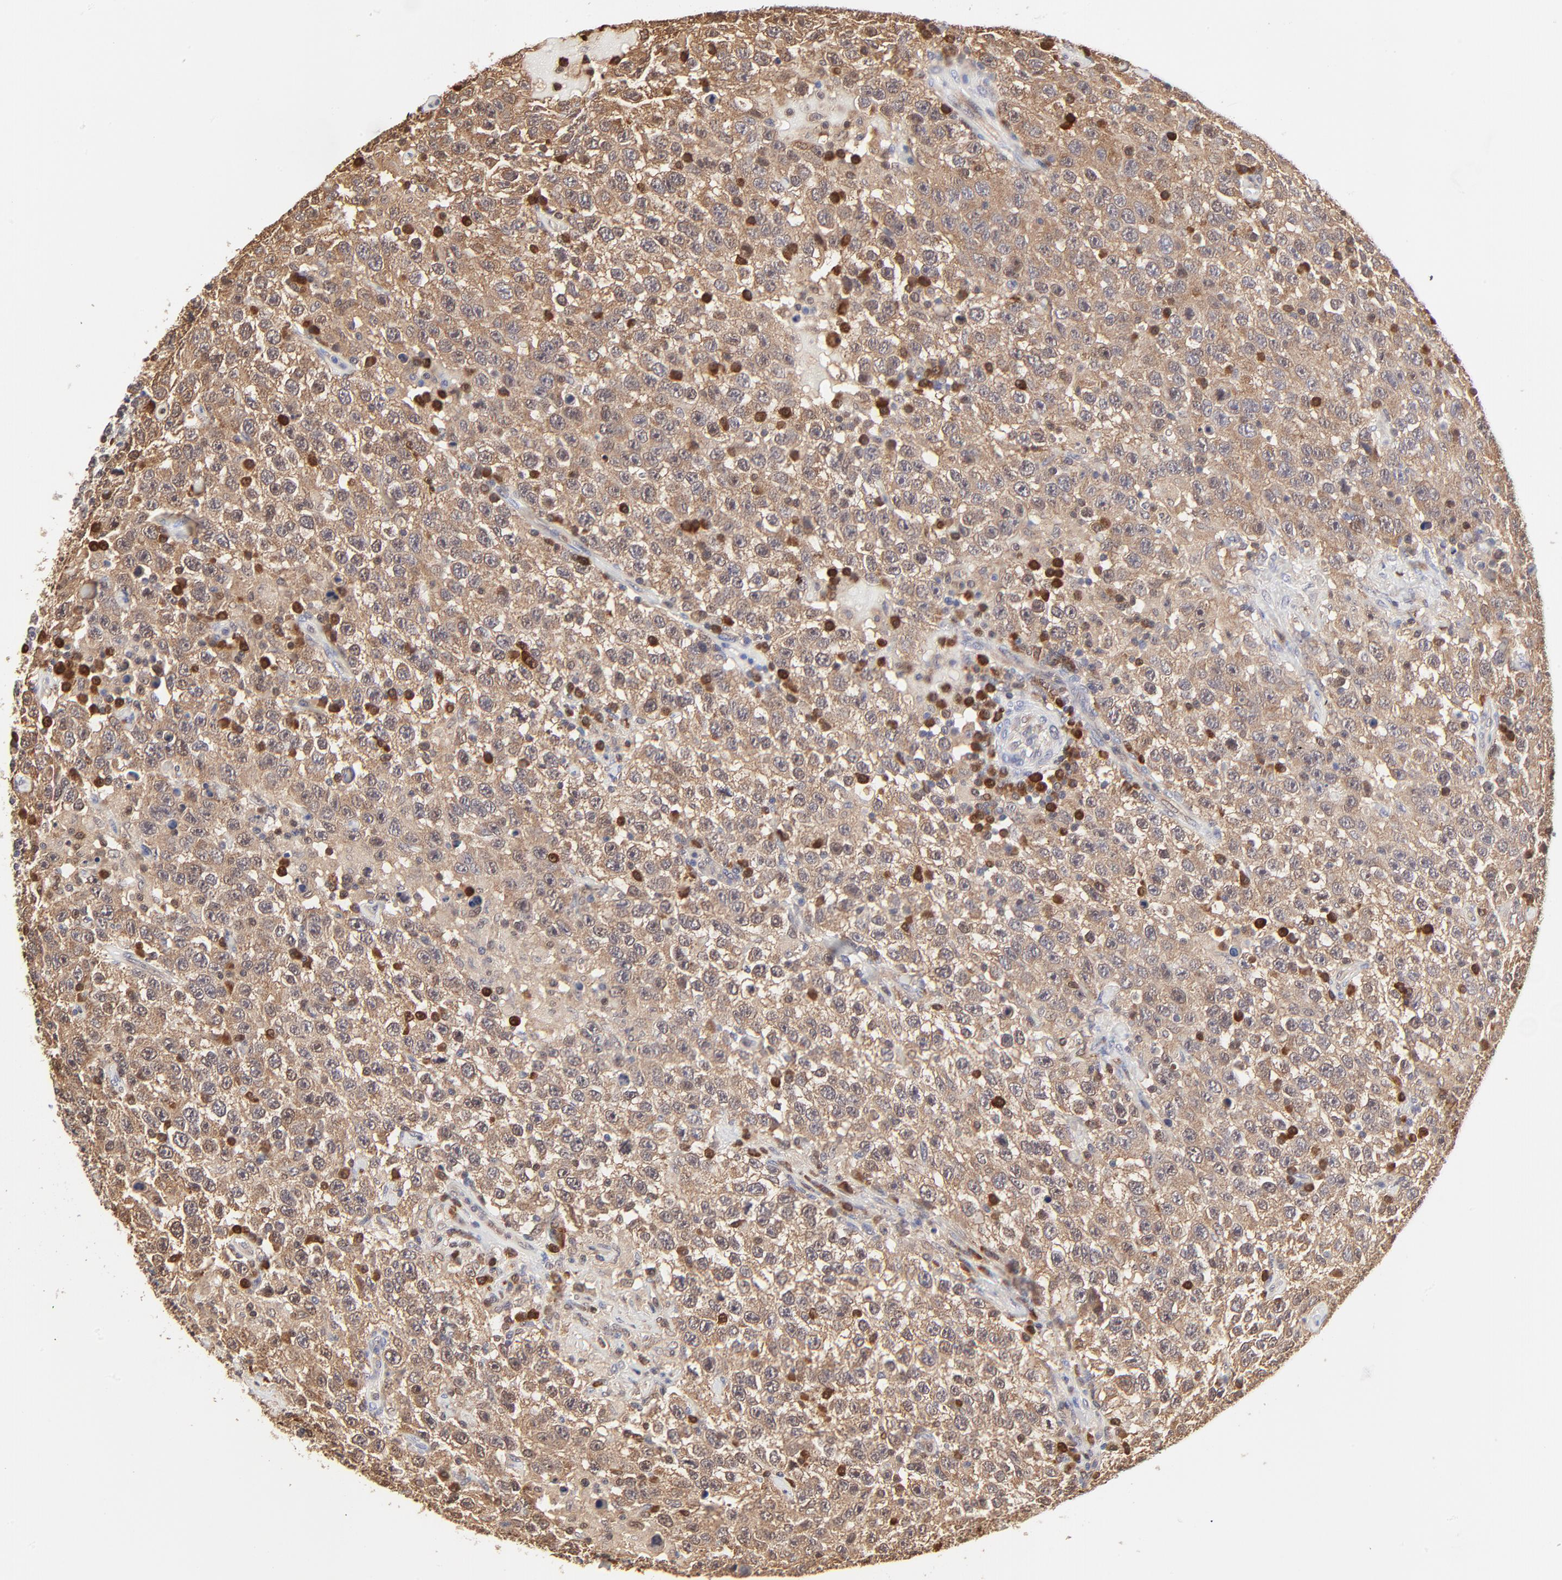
{"staining": {"intensity": "weak", "quantity": ">75%", "location": "cytoplasmic/membranous"}, "tissue": "testis cancer", "cell_type": "Tumor cells", "image_type": "cancer", "snomed": [{"axis": "morphology", "description": "Seminoma, NOS"}, {"axis": "topography", "description": "Testis"}], "caption": "Human testis cancer stained with a protein marker reveals weak staining in tumor cells.", "gene": "CASP3", "patient": {"sex": "male", "age": 41}}